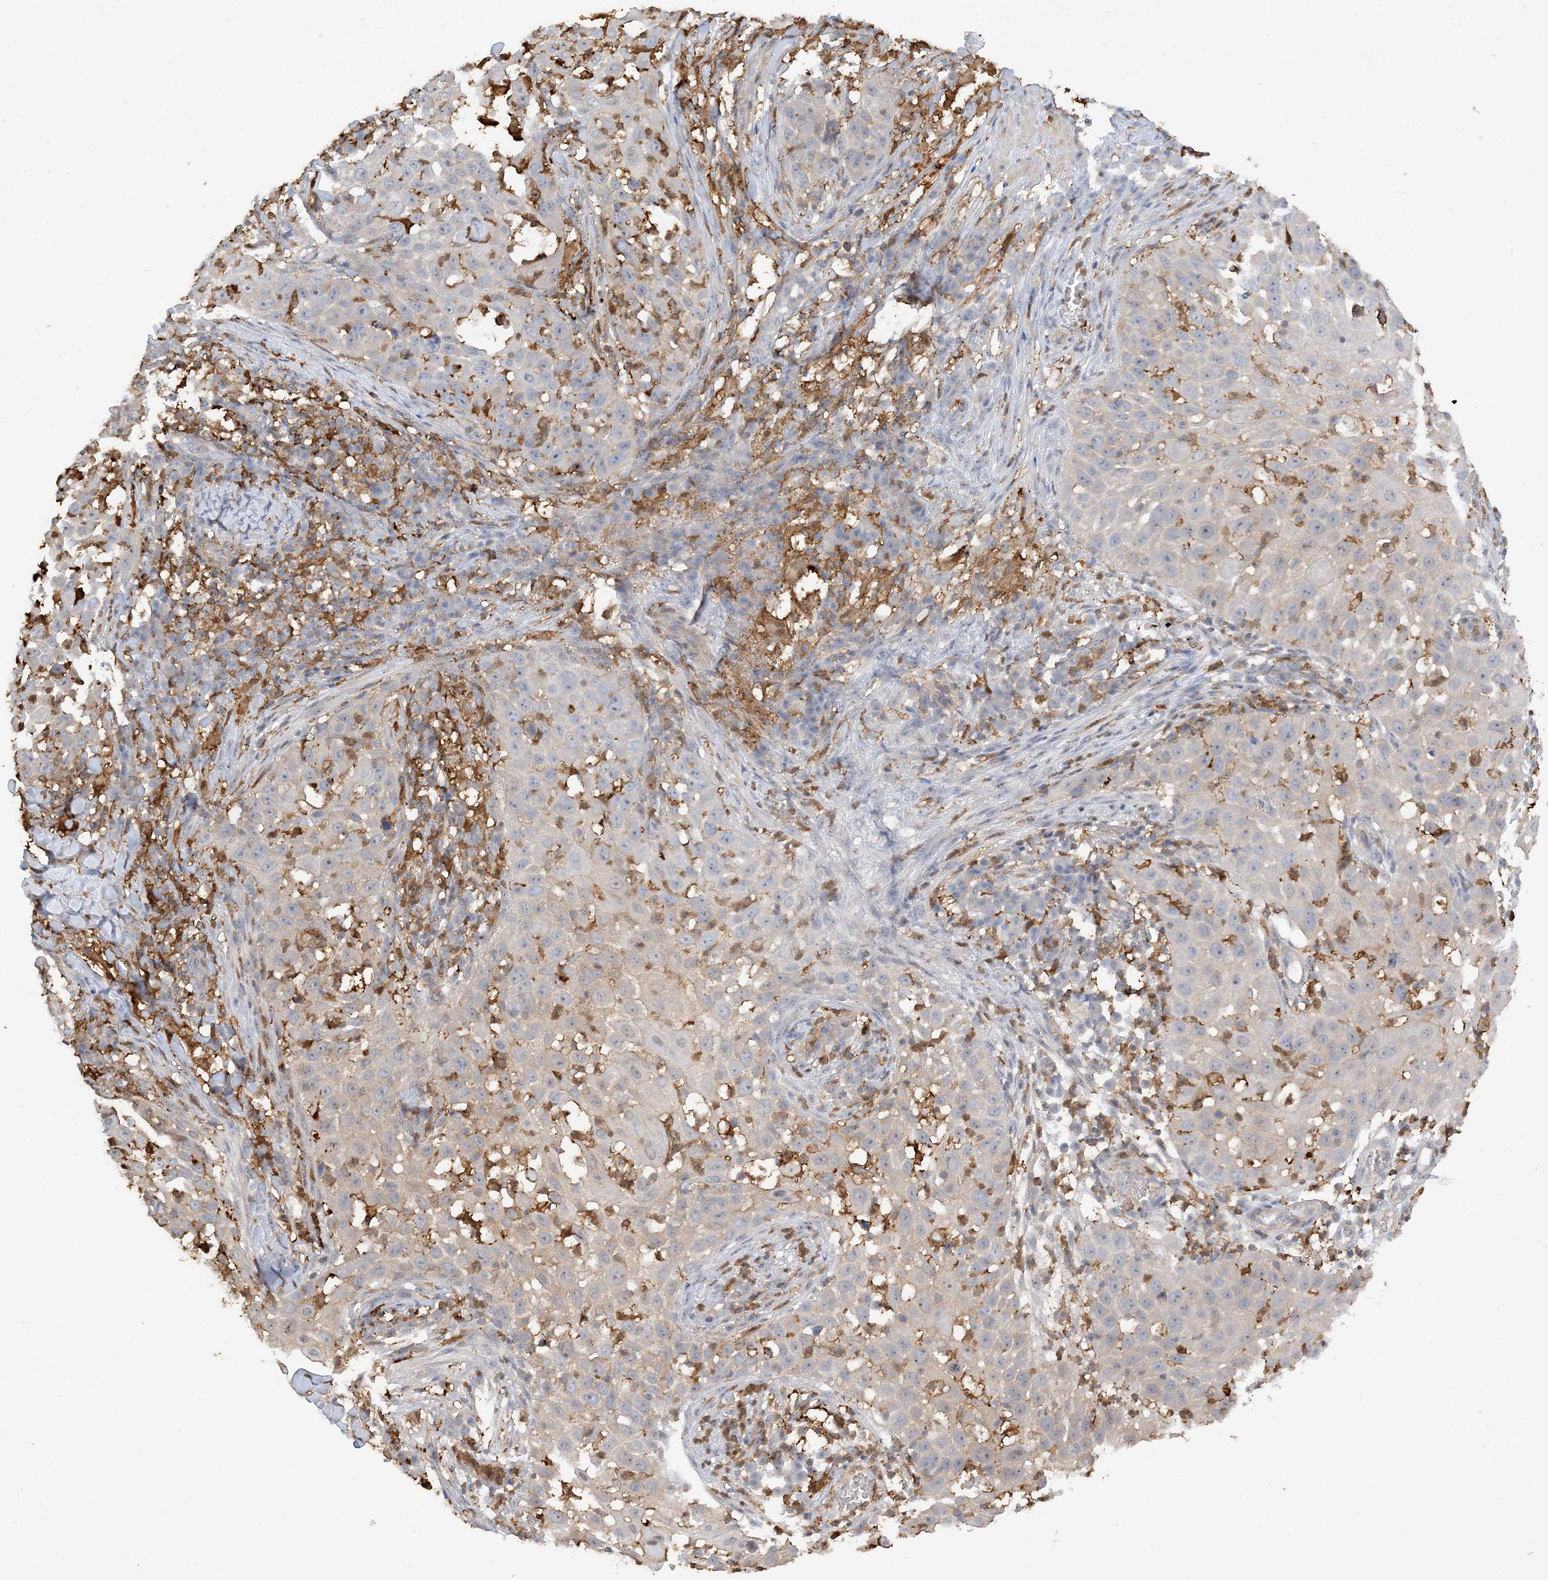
{"staining": {"intensity": "negative", "quantity": "none", "location": "none"}, "tissue": "skin cancer", "cell_type": "Tumor cells", "image_type": "cancer", "snomed": [{"axis": "morphology", "description": "Squamous cell carcinoma, NOS"}, {"axis": "topography", "description": "Skin"}], "caption": "This is an immunohistochemistry photomicrograph of skin squamous cell carcinoma. There is no staining in tumor cells.", "gene": "PHACTR2", "patient": {"sex": "female", "age": 44}}